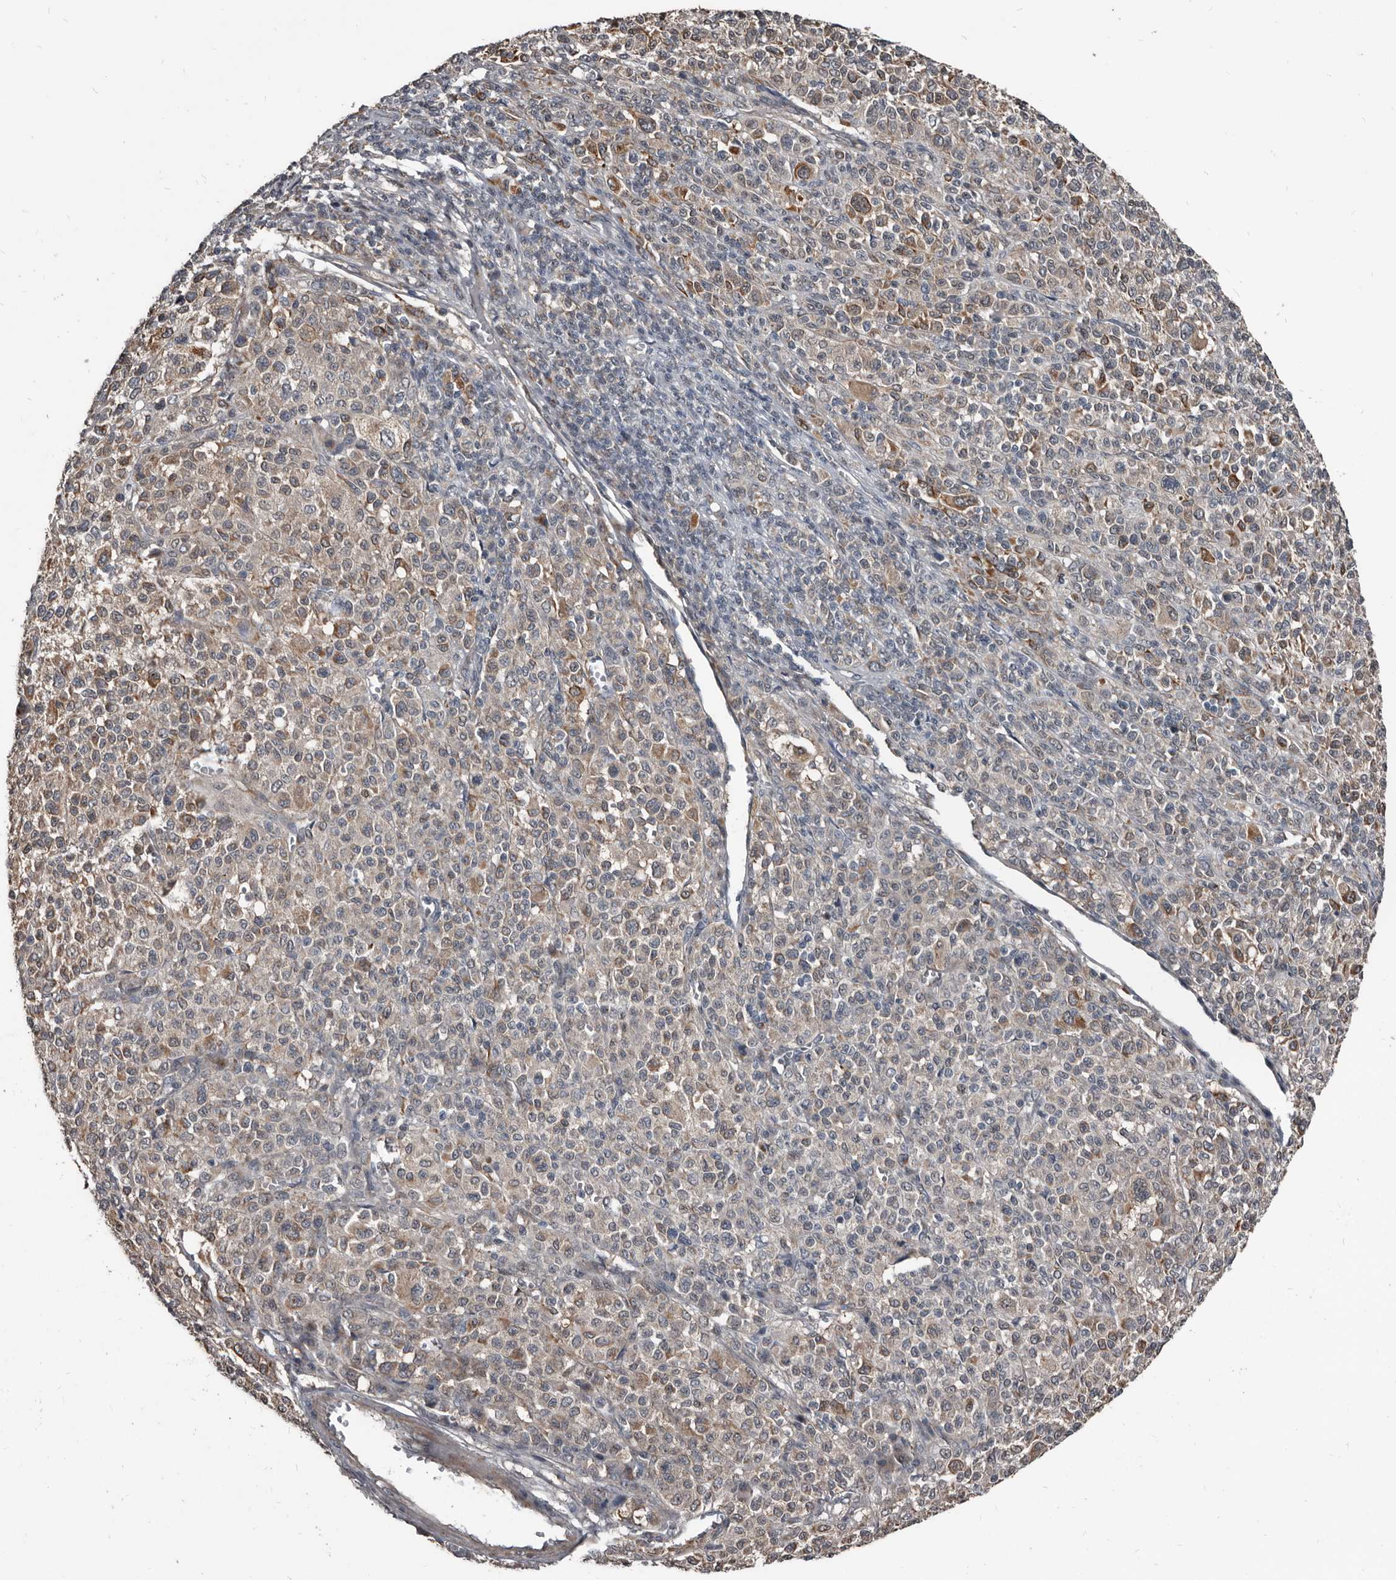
{"staining": {"intensity": "moderate", "quantity": "<25%", "location": "cytoplasmic/membranous"}, "tissue": "melanoma", "cell_type": "Tumor cells", "image_type": "cancer", "snomed": [{"axis": "morphology", "description": "Malignant melanoma, Metastatic site"}, {"axis": "topography", "description": "Skin"}], "caption": "High-power microscopy captured an immunohistochemistry (IHC) image of malignant melanoma (metastatic site), revealing moderate cytoplasmic/membranous expression in approximately <25% of tumor cells.", "gene": "DHPS", "patient": {"sex": "female", "age": 74}}